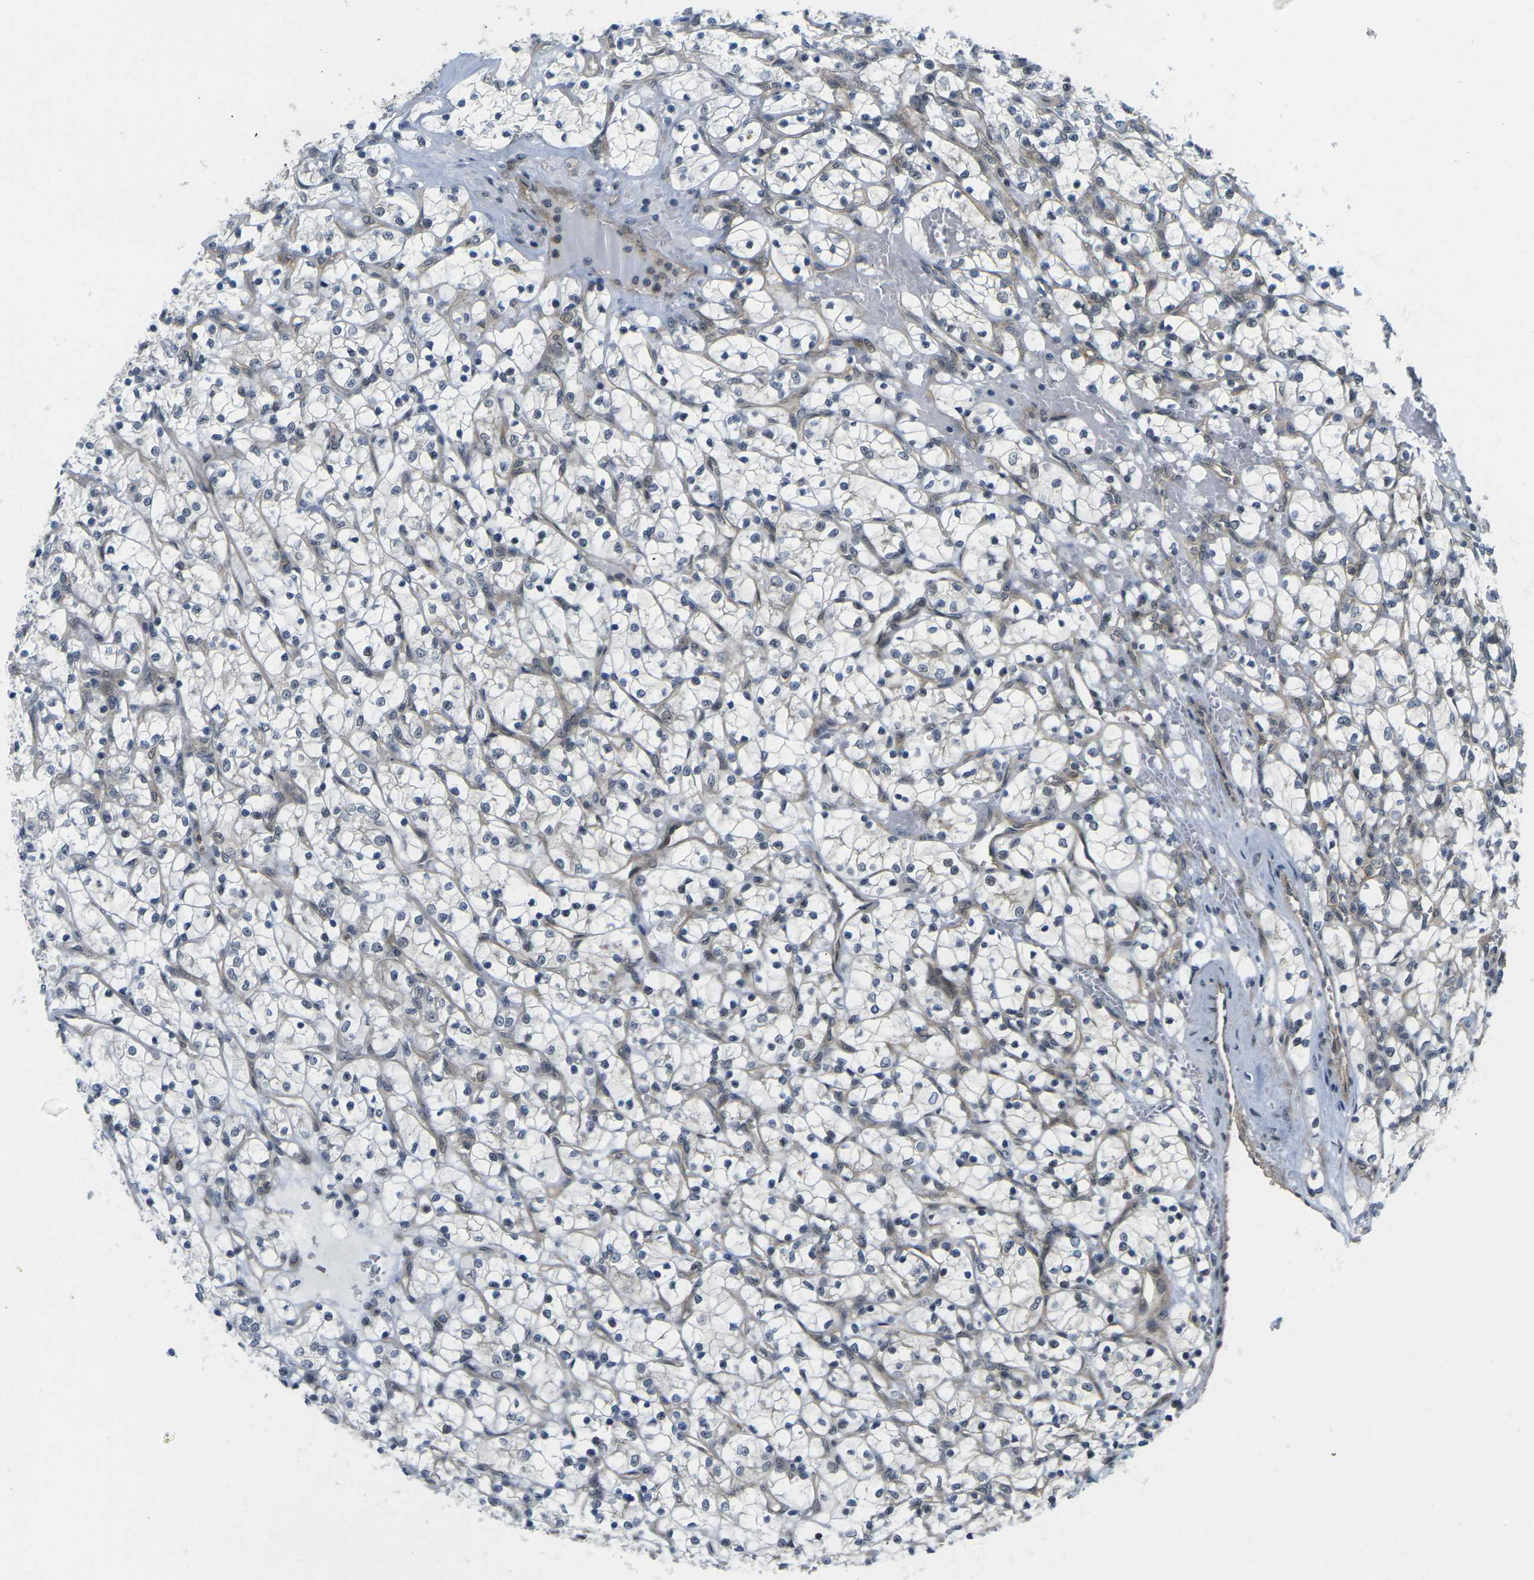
{"staining": {"intensity": "negative", "quantity": "none", "location": "none"}, "tissue": "renal cancer", "cell_type": "Tumor cells", "image_type": "cancer", "snomed": [{"axis": "morphology", "description": "Adenocarcinoma, NOS"}, {"axis": "topography", "description": "Kidney"}], "caption": "Micrograph shows no significant protein positivity in tumor cells of adenocarcinoma (renal). (DAB immunohistochemistry with hematoxylin counter stain).", "gene": "KCTD10", "patient": {"sex": "female", "age": 69}}